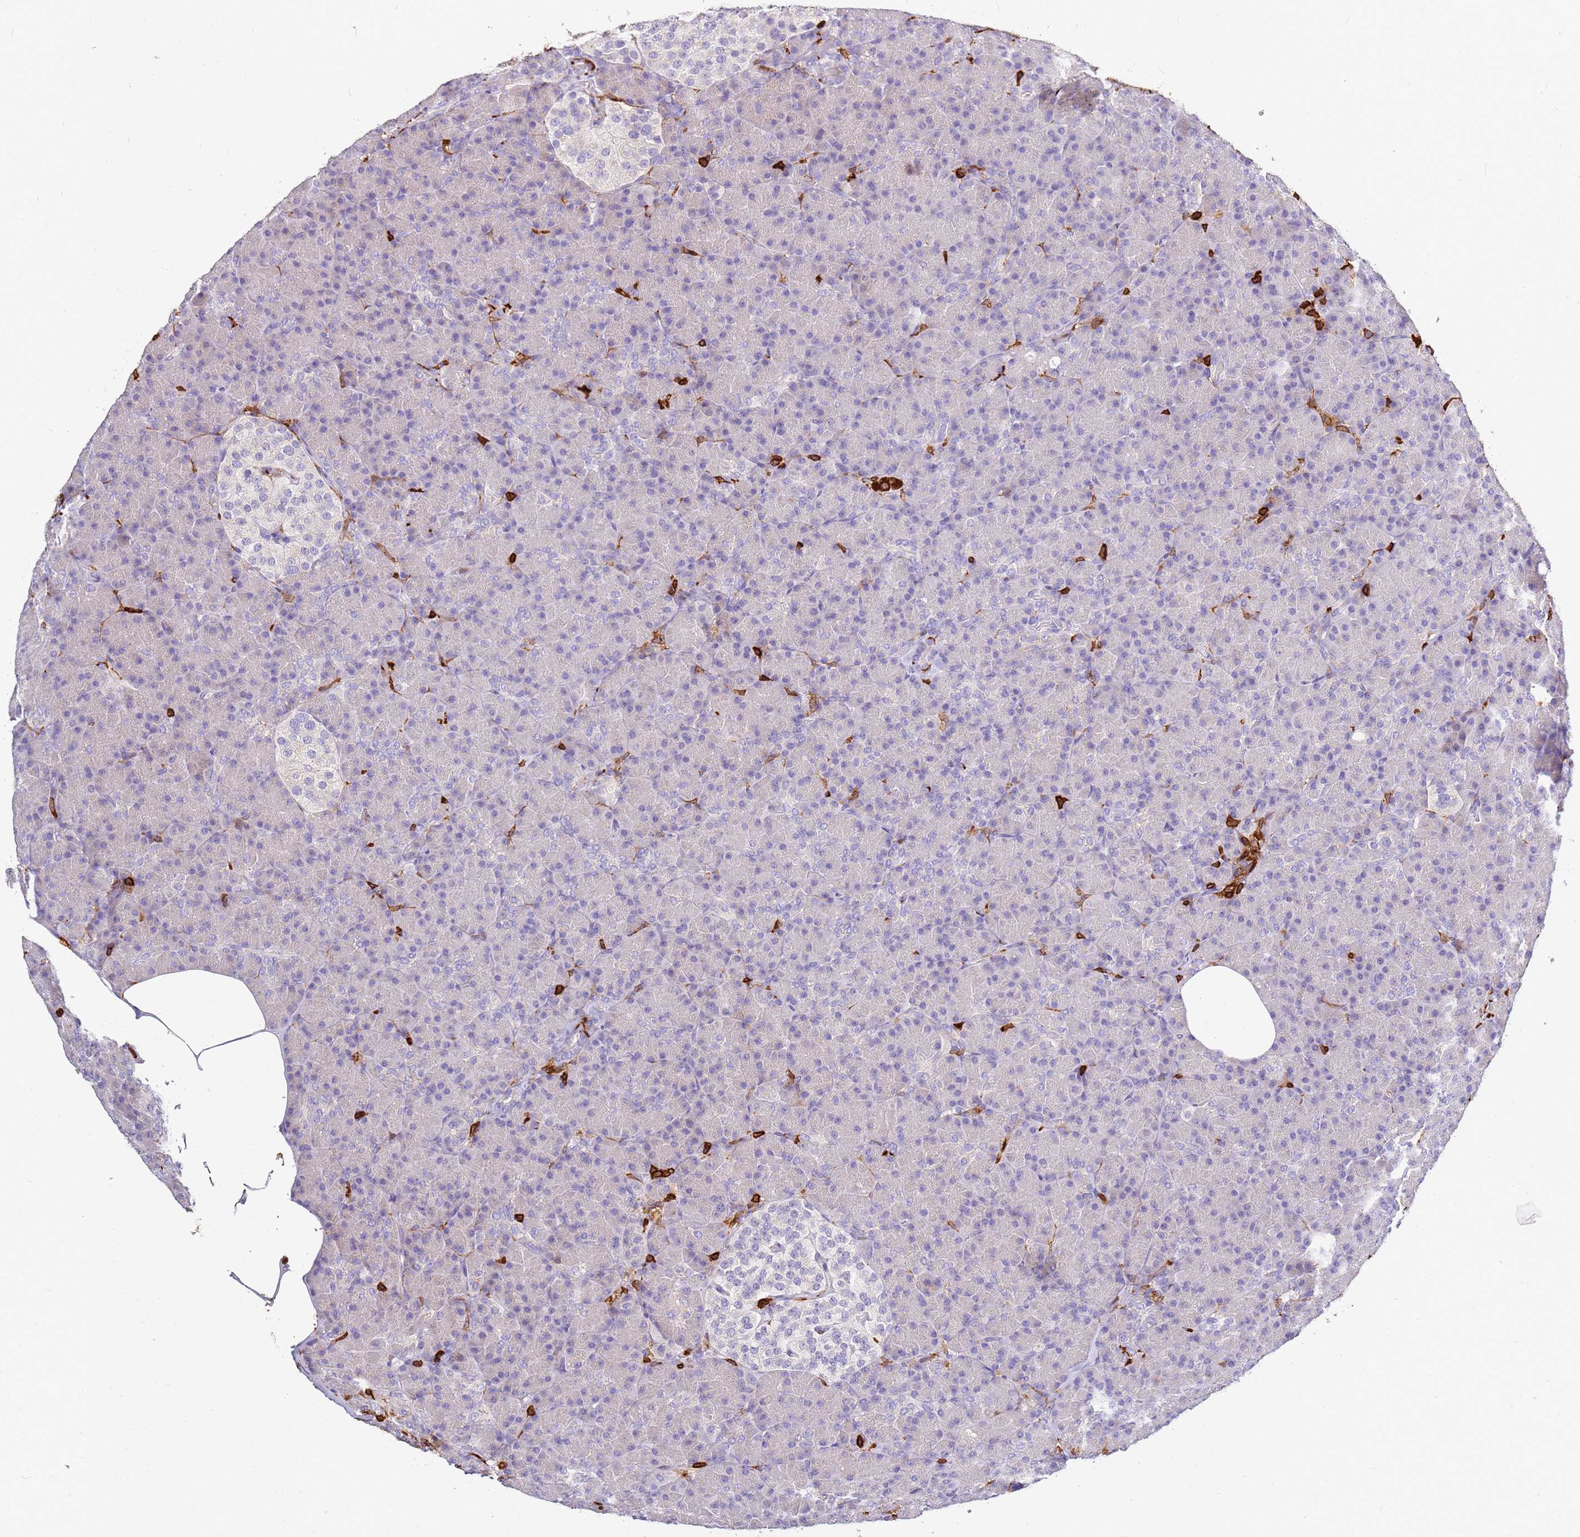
{"staining": {"intensity": "negative", "quantity": "none", "location": "none"}, "tissue": "pancreas", "cell_type": "Exocrine glandular cells", "image_type": "normal", "snomed": [{"axis": "morphology", "description": "Normal tissue, NOS"}, {"axis": "topography", "description": "Pancreas"}], "caption": "This is an immunohistochemistry photomicrograph of benign human pancreas. There is no staining in exocrine glandular cells.", "gene": "CORO1A", "patient": {"sex": "female", "age": 43}}